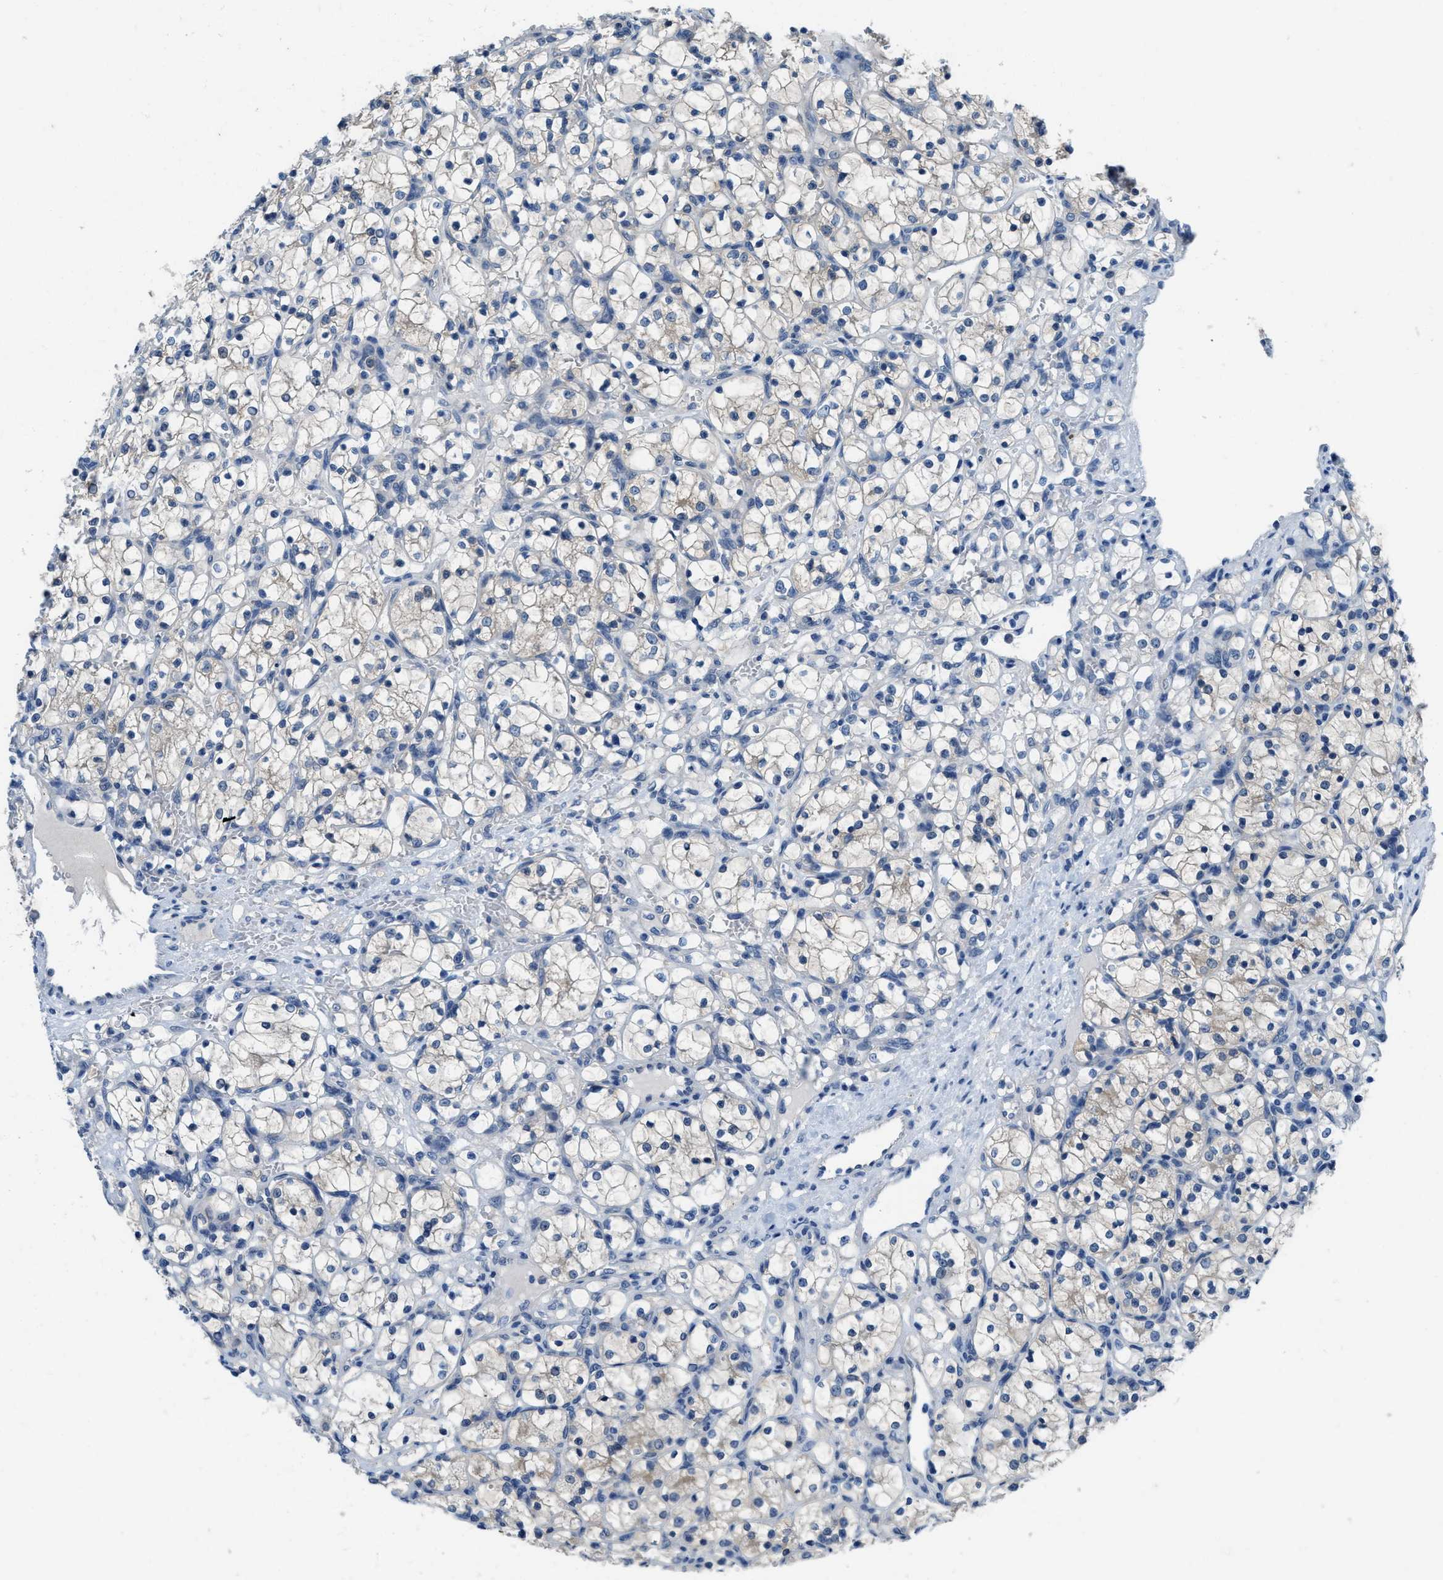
{"staining": {"intensity": "weak", "quantity": "<25%", "location": "cytoplasmic/membranous"}, "tissue": "renal cancer", "cell_type": "Tumor cells", "image_type": "cancer", "snomed": [{"axis": "morphology", "description": "Adenocarcinoma, NOS"}, {"axis": "topography", "description": "Kidney"}], "caption": "IHC histopathology image of renal cancer stained for a protein (brown), which shows no positivity in tumor cells.", "gene": "NUDT5", "patient": {"sex": "female", "age": 69}}